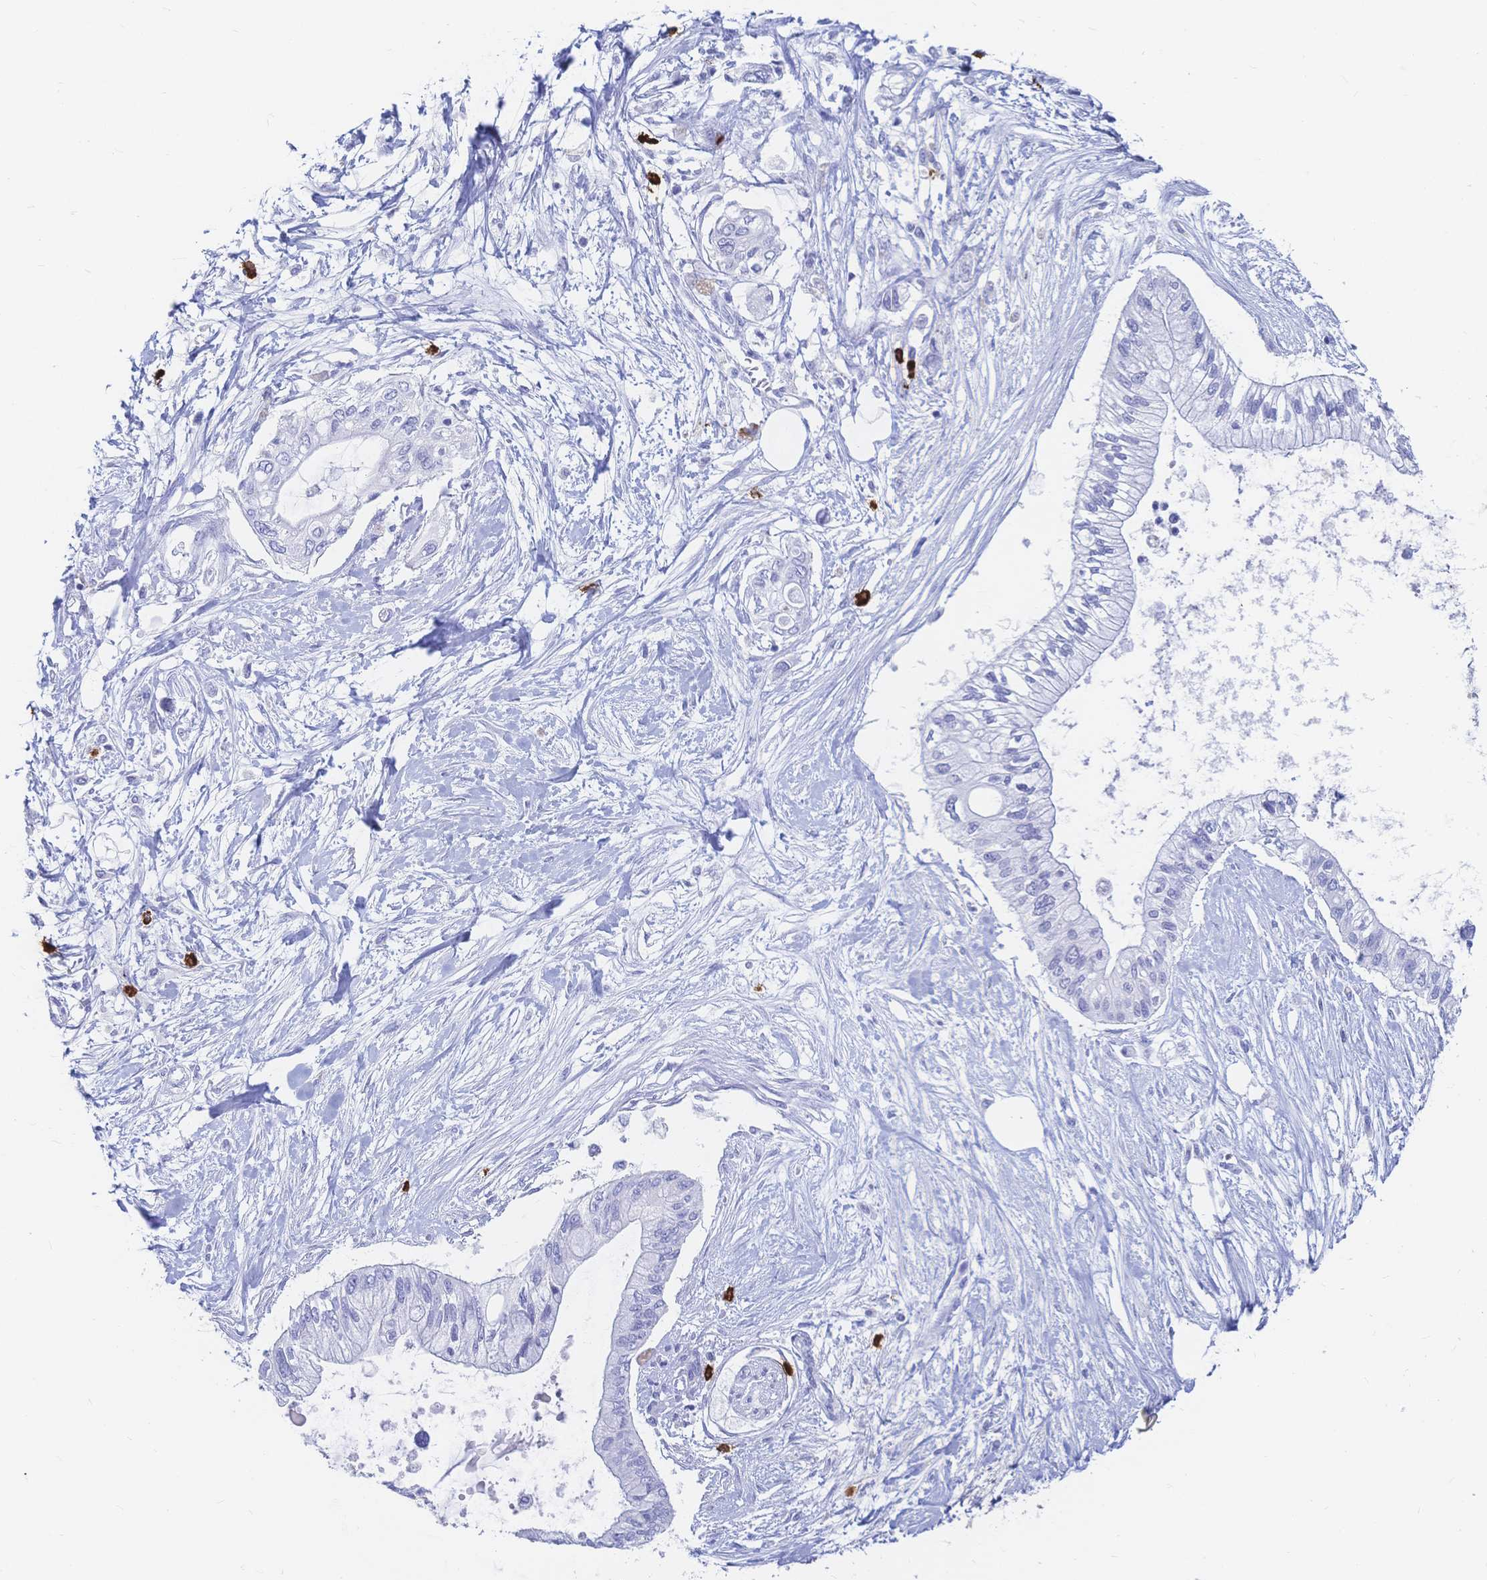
{"staining": {"intensity": "negative", "quantity": "none", "location": "none"}, "tissue": "pancreatic cancer", "cell_type": "Tumor cells", "image_type": "cancer", "snomed": [{"axis": "morphology", "description": "Adenocarcinoma, NOS"}, {"axis": "topography", "description": "Pancreas"}], "caption": "Micrograph shows no significant protein staining in tumor cells of pancreatic adenocarcinoma.", "gene": "IL2RB", "patient": {"sex": "female", "age": 77}}